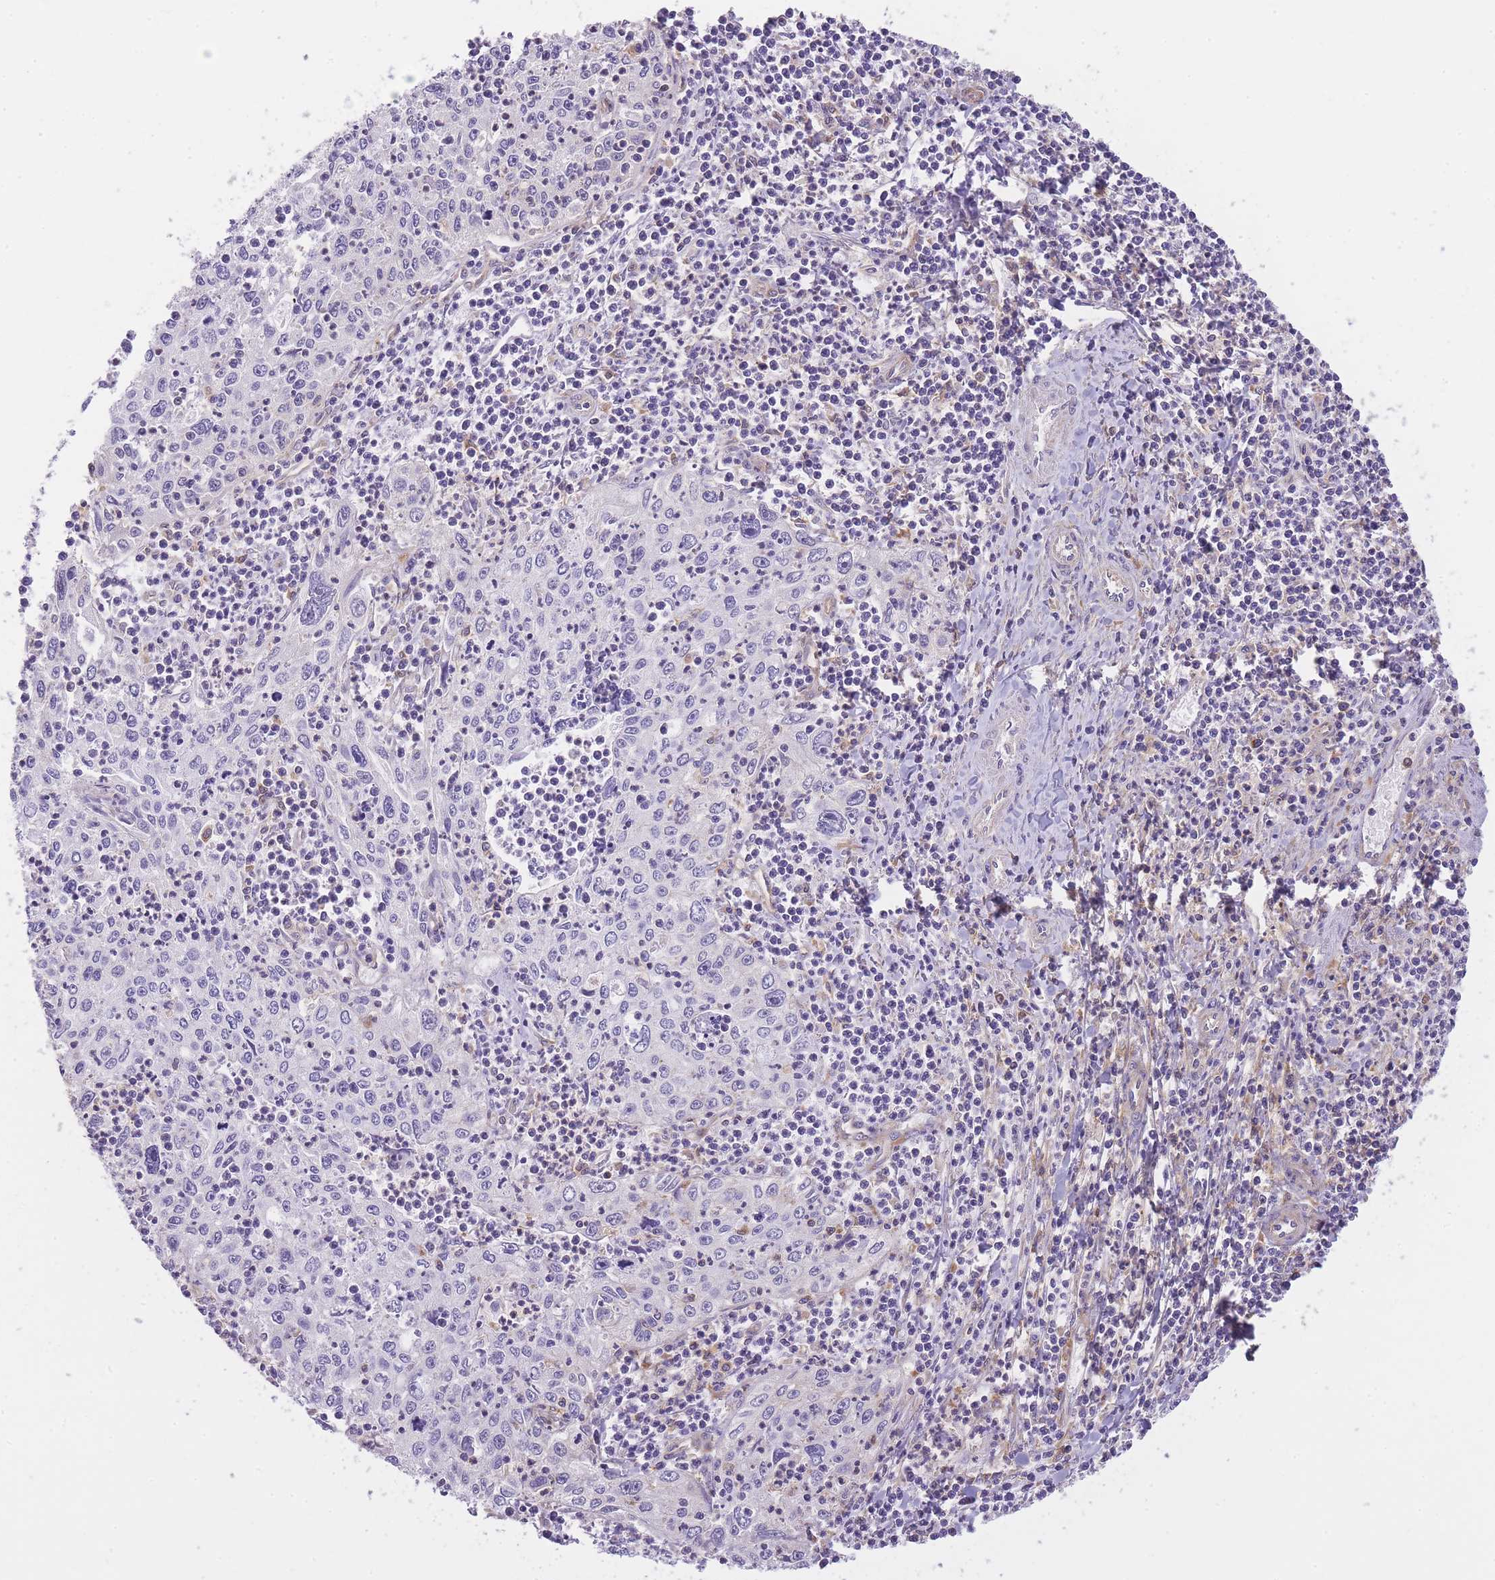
{"staining": {"intensity": "negative", "quantity": "none", "location": "none"}, "tissue": "cervical cancer", "cell_type": "Tumor cells", "image_type": "cancer", "snomed": [{"axis": "morphology", "description": "Squamous cell carcinoma, NOS"}, {"axis": "topography", "description": "Cervix"}], "caption": "A photomicrograph of cervical cancer stained for a protein exhibits no brown staining in tumor cells. (Immunohistochemistry (ihc), brightfield microscopy, high magnification).", "gene": "PRKAR1A", "patient": {"sex": "female", "age": 30}}